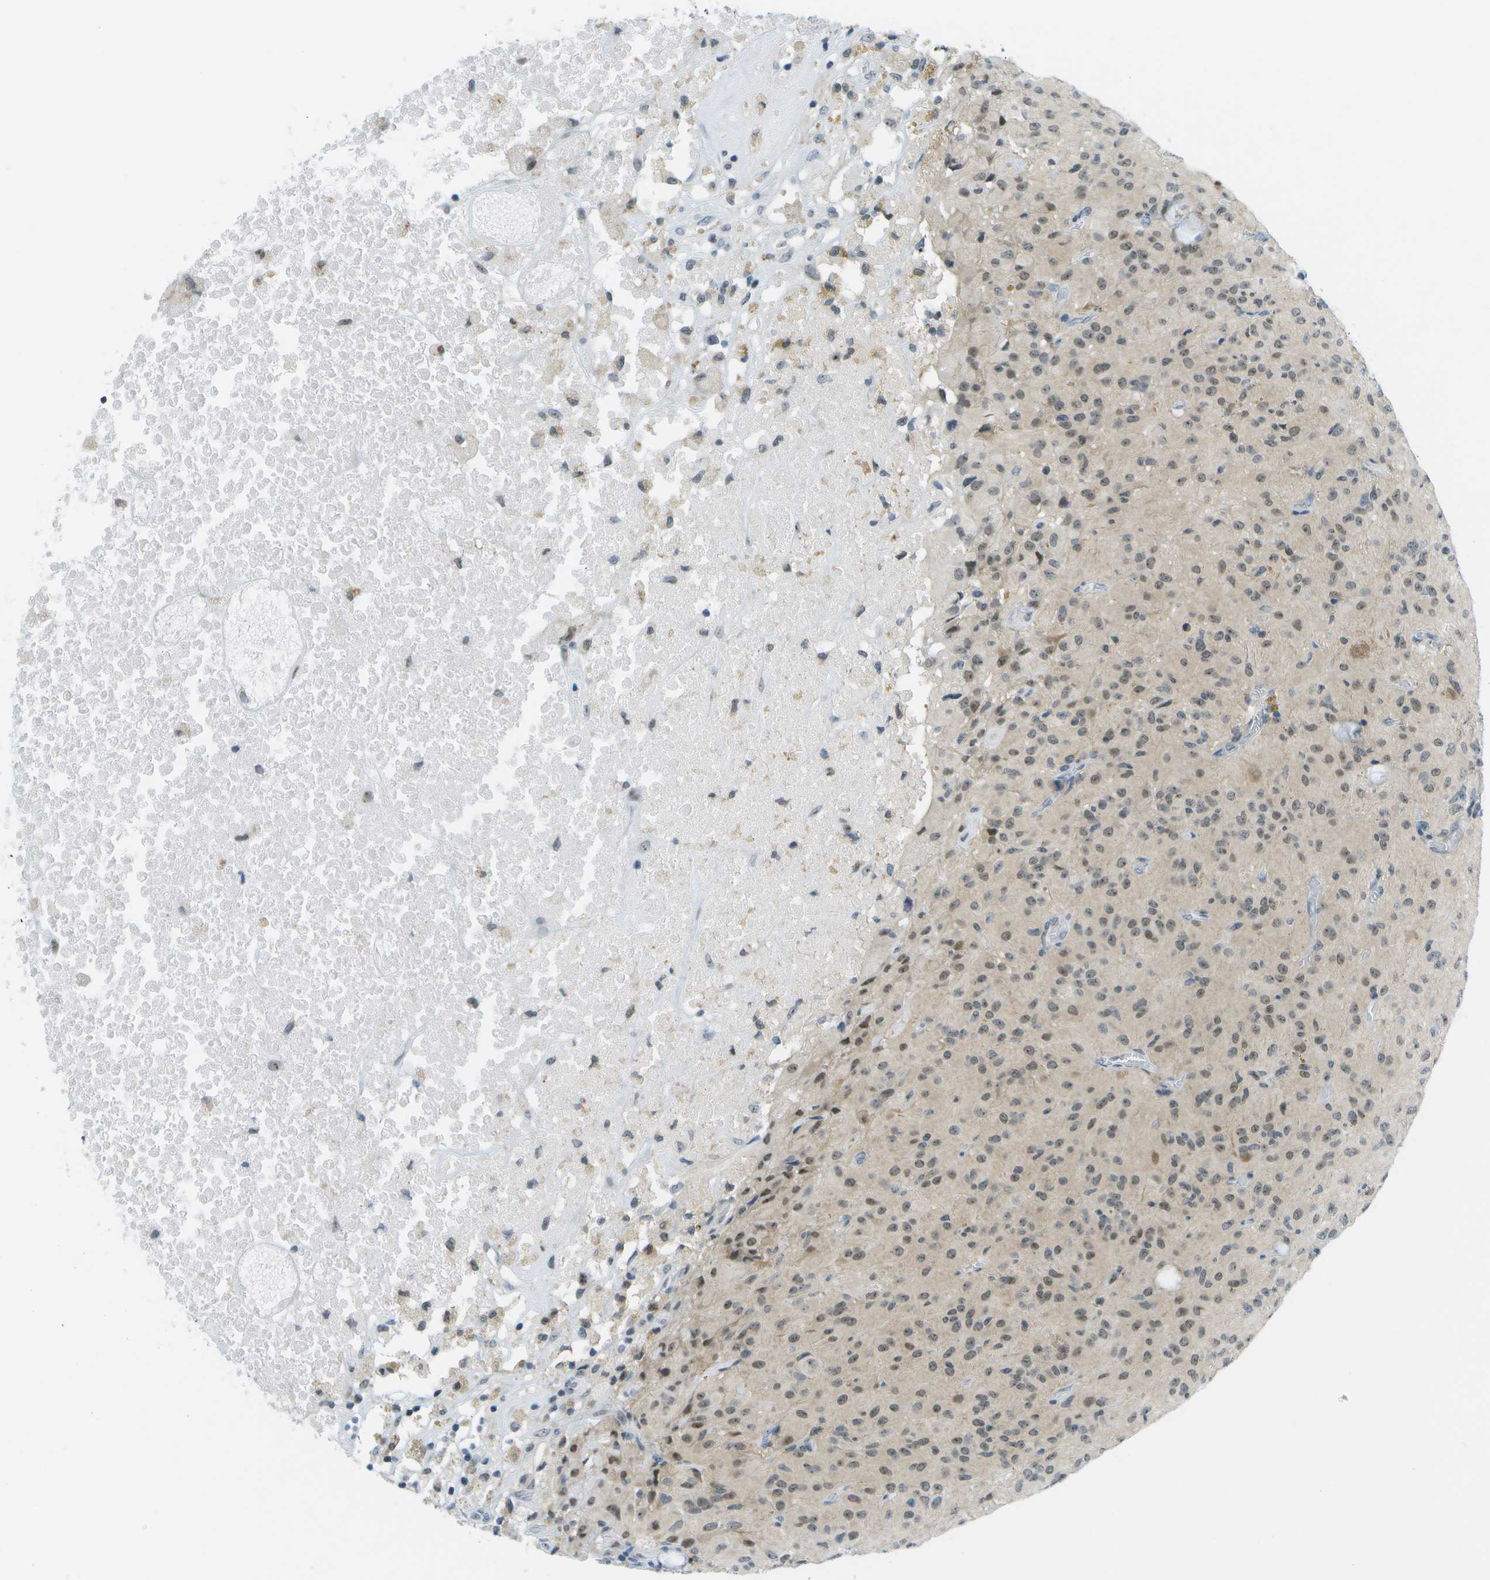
{"staining": {"intensity": "weak", "quantity": "25%-75%", "location": "nuclear"}, "tissue": "glioma", "cell_type": "Tumor cells", "image_type": "cancer", "snomed": [{"axis": "morphology", "description": "Glioma, malignant, High grade"}, {"axis": "topography", "description": "Brain"}], "caption": "This image displays malignant glioma (high-grade) stained with immunohistochemistry (IHC) to label a protein in brown. The nuclear of tumor cells show weak positivity for the protein. Nuclei are counter-stained blue.", "gene": "PITHD1", "patient": {"sex": "female", "age": 59}}